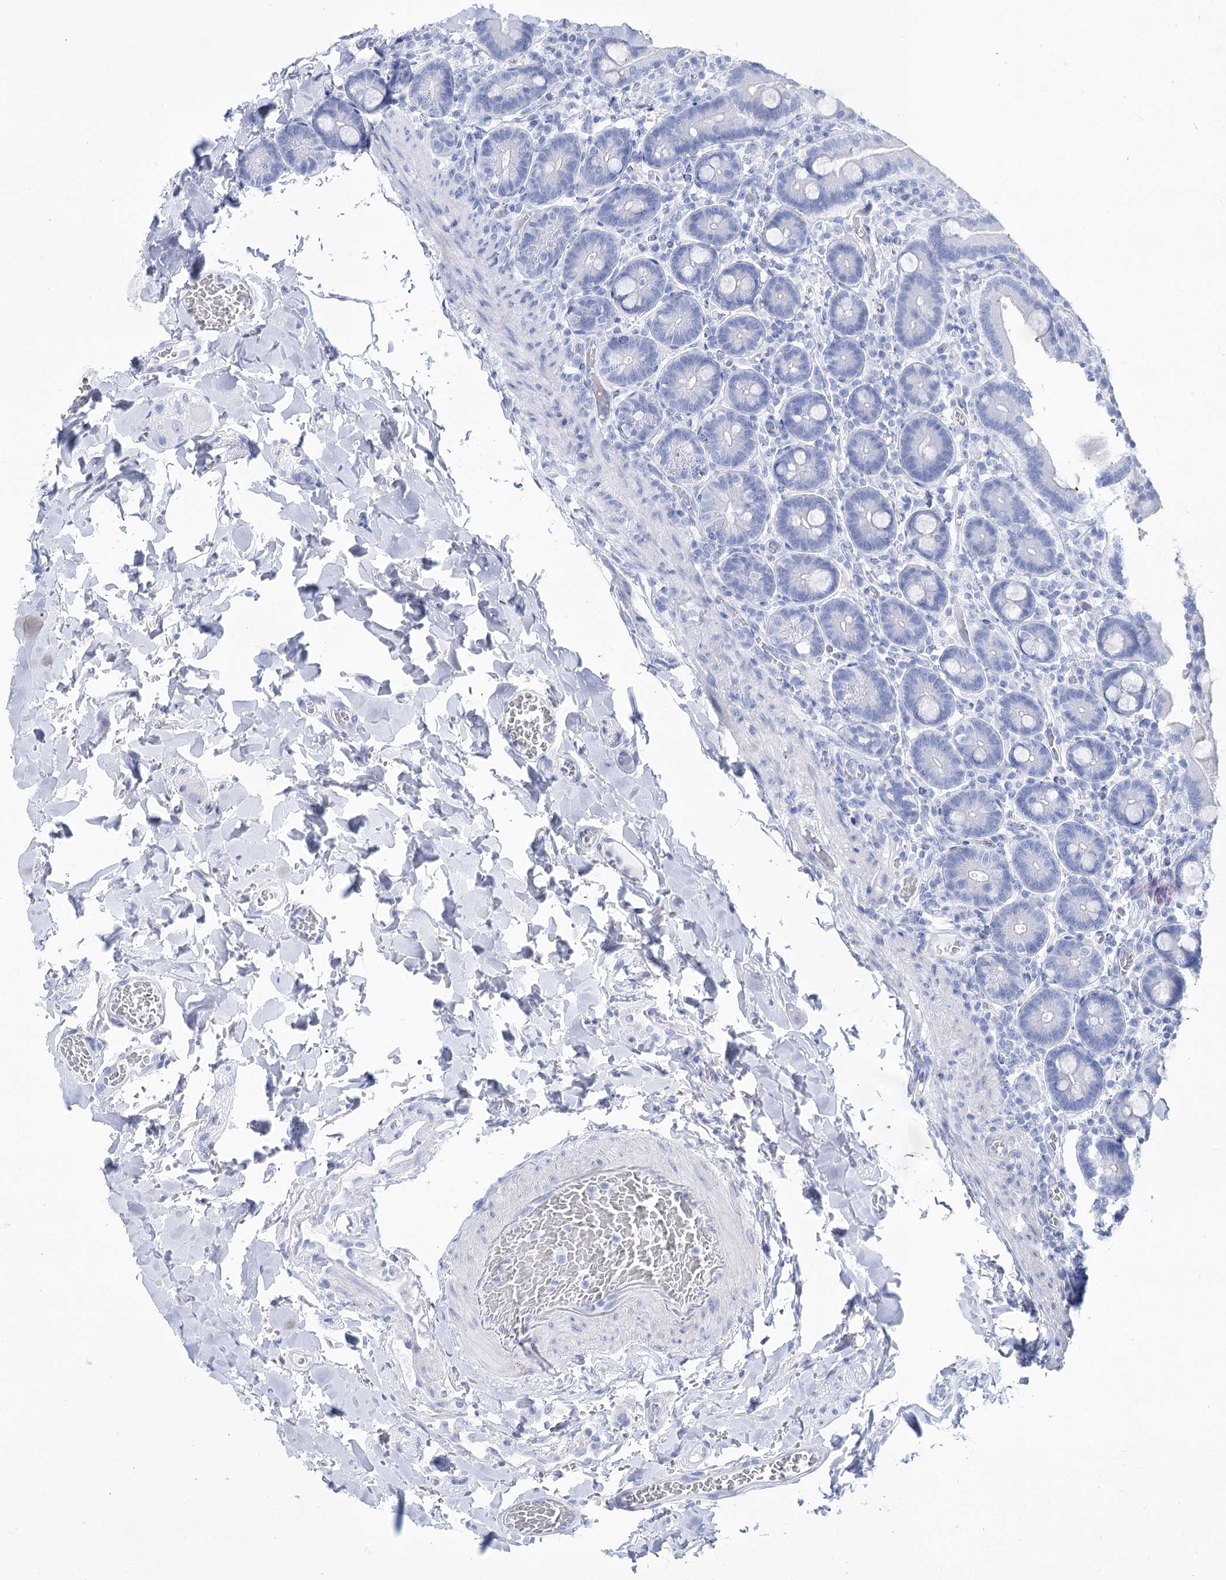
{"staining": {"intensity": "weak", "quantity": "<25%", "location": "cytoplasmic/membranous"}, "tissue": "duodenum", "cell_type": "Glandular cells", "image_type": "normal", "snomed": [{"axis": "morphology", "description": "Normal tissue, NOS"}, {"axis": "topography", "description": "Duodenum"}], "caption": "Duodenum stained for a protein using immunohistochemistry shows no positivity glandular cells.", "gene": "LRRC14B", "patient": {"sex": "female", "age": 62}}